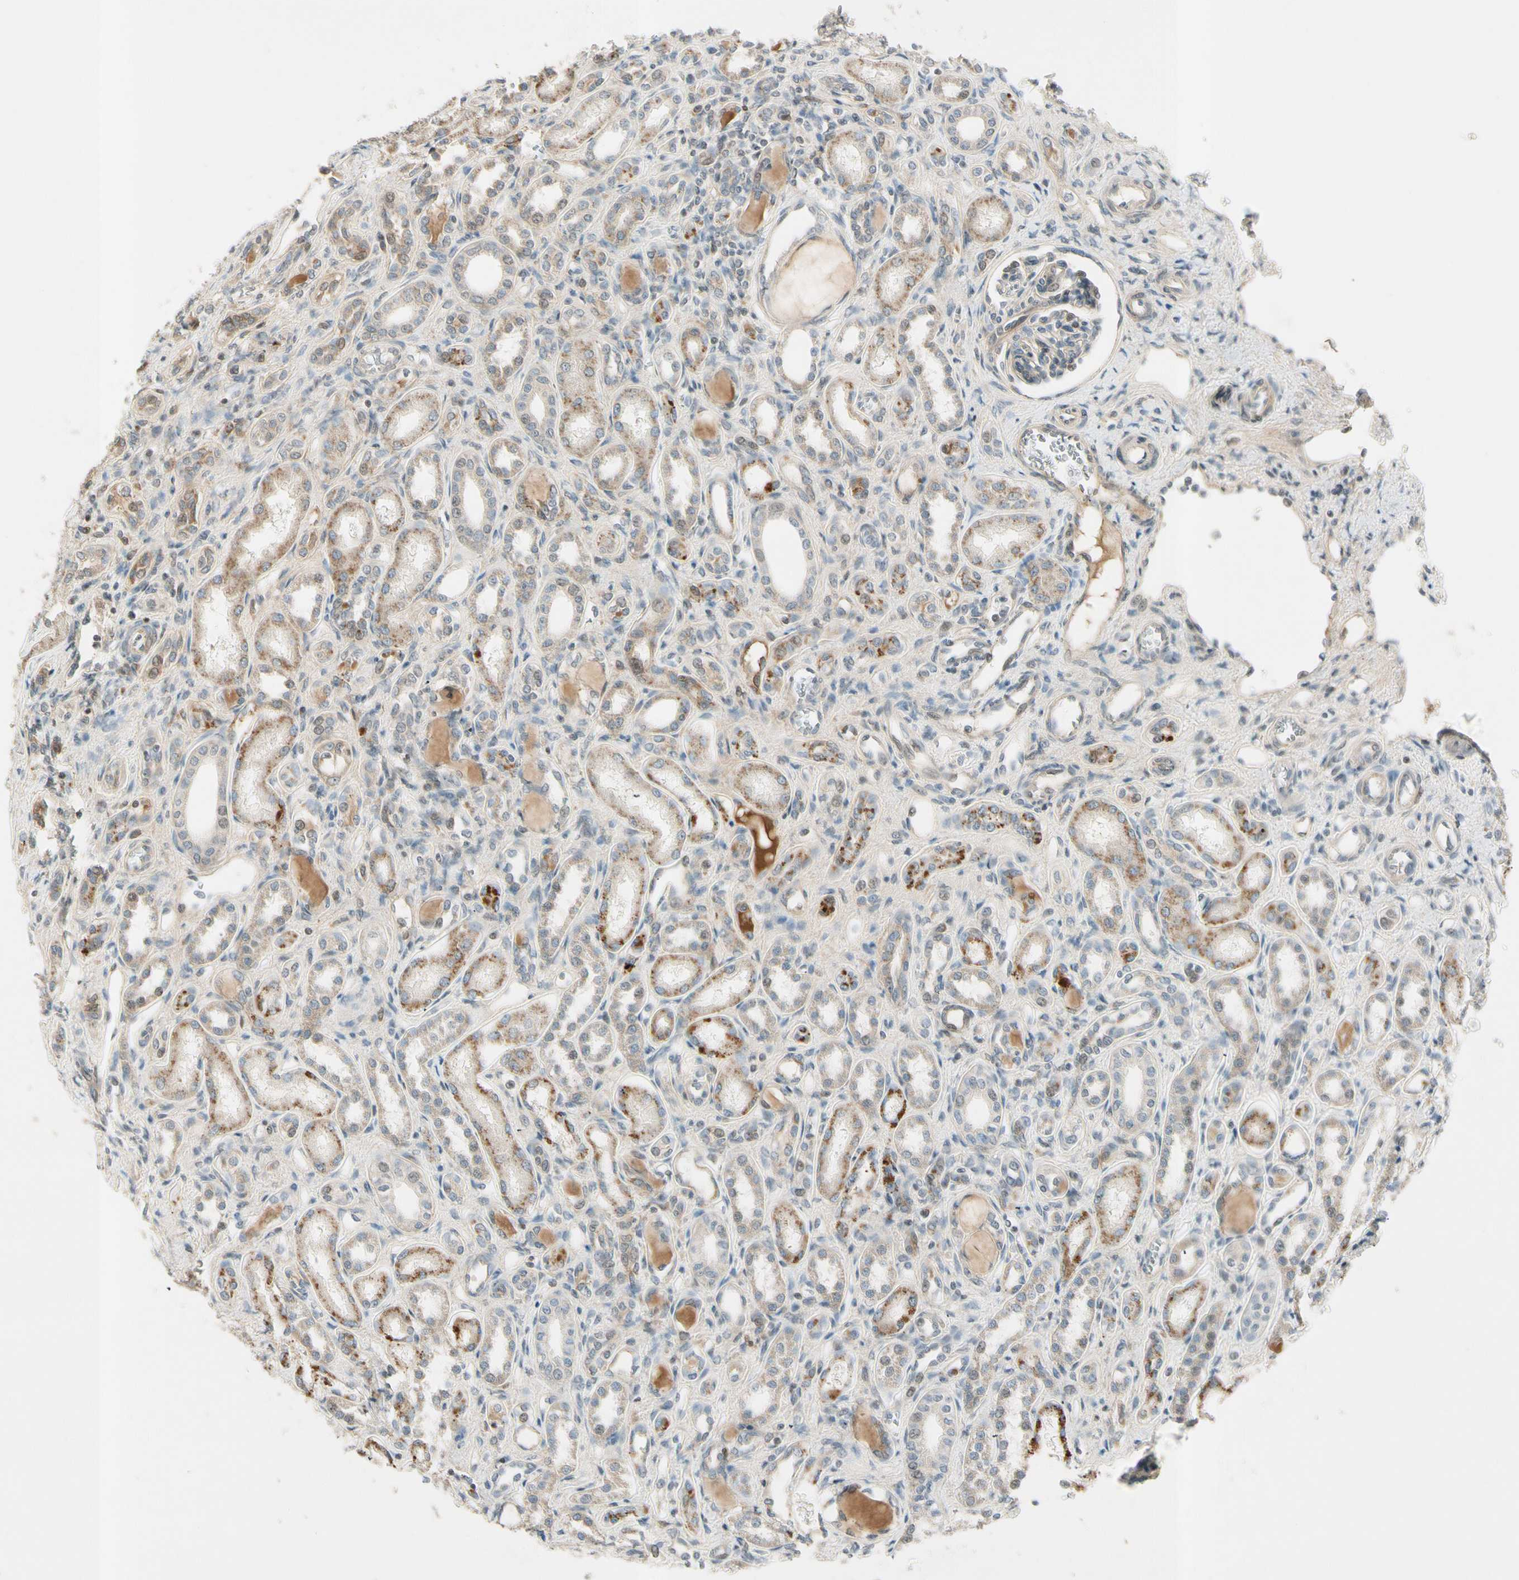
{"staining": {"intensity": "weak", "quantity": ">75%", "location": "cytoplasmic/membranous"}, "tissue": "kidney", "cell_type": "Cells in glomeruli", "image_type": "normal", "snomed": [{"axis": "morphology", "description": "Normal tissue, NOS"}, {"axis": "topography", "description": "Kidney"}], "caption": "Human kidney stained with a brown dye exhibits weak cytoplasmic/membranous positive expression in about >75% of cells in glomeruli.", "gene": "ICAM5", "patient": {"sex": "male", "age": 7}}